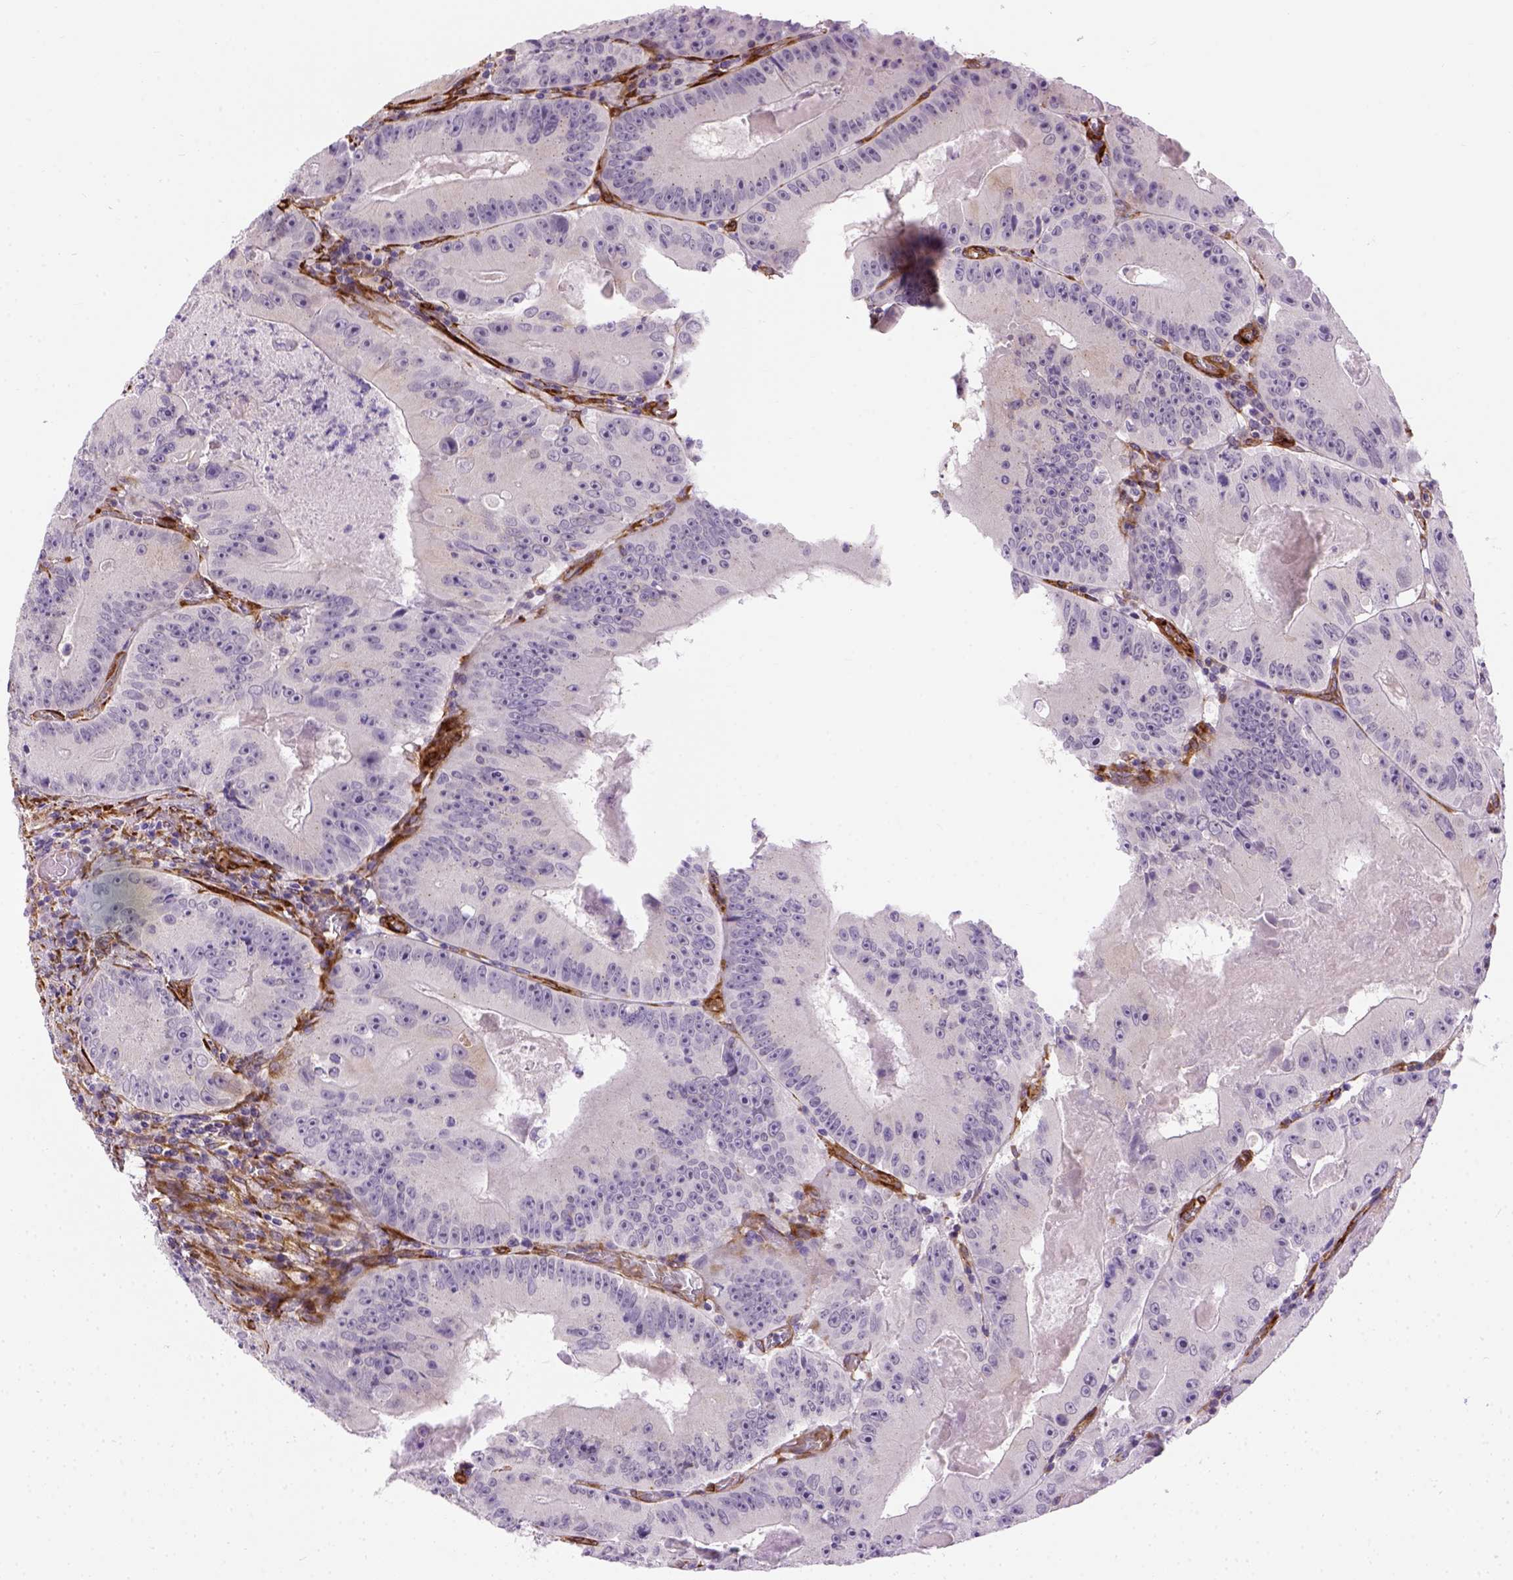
{"staining": {"intensity": "negative", "quantity": "none", "location": "none"}, "tissue": "colorectal cancer", "cell_type": "Tumor cells", "image_type": "cancer", "snomed": [{"axis": "morphology", "description": "Adenocarcinoma, NOS"}, {"axis": "topography", "description": "Colon"}], "caption": "DAB immunohistochemical staining of adenocarcinoma (colorectal) exhibits no significant staining in tumor cells. (Immunohistochemistry, brightfield microscopy, high magnification).", "gene": "KAZN", "patient": {"sex": "female", "age": 86}}